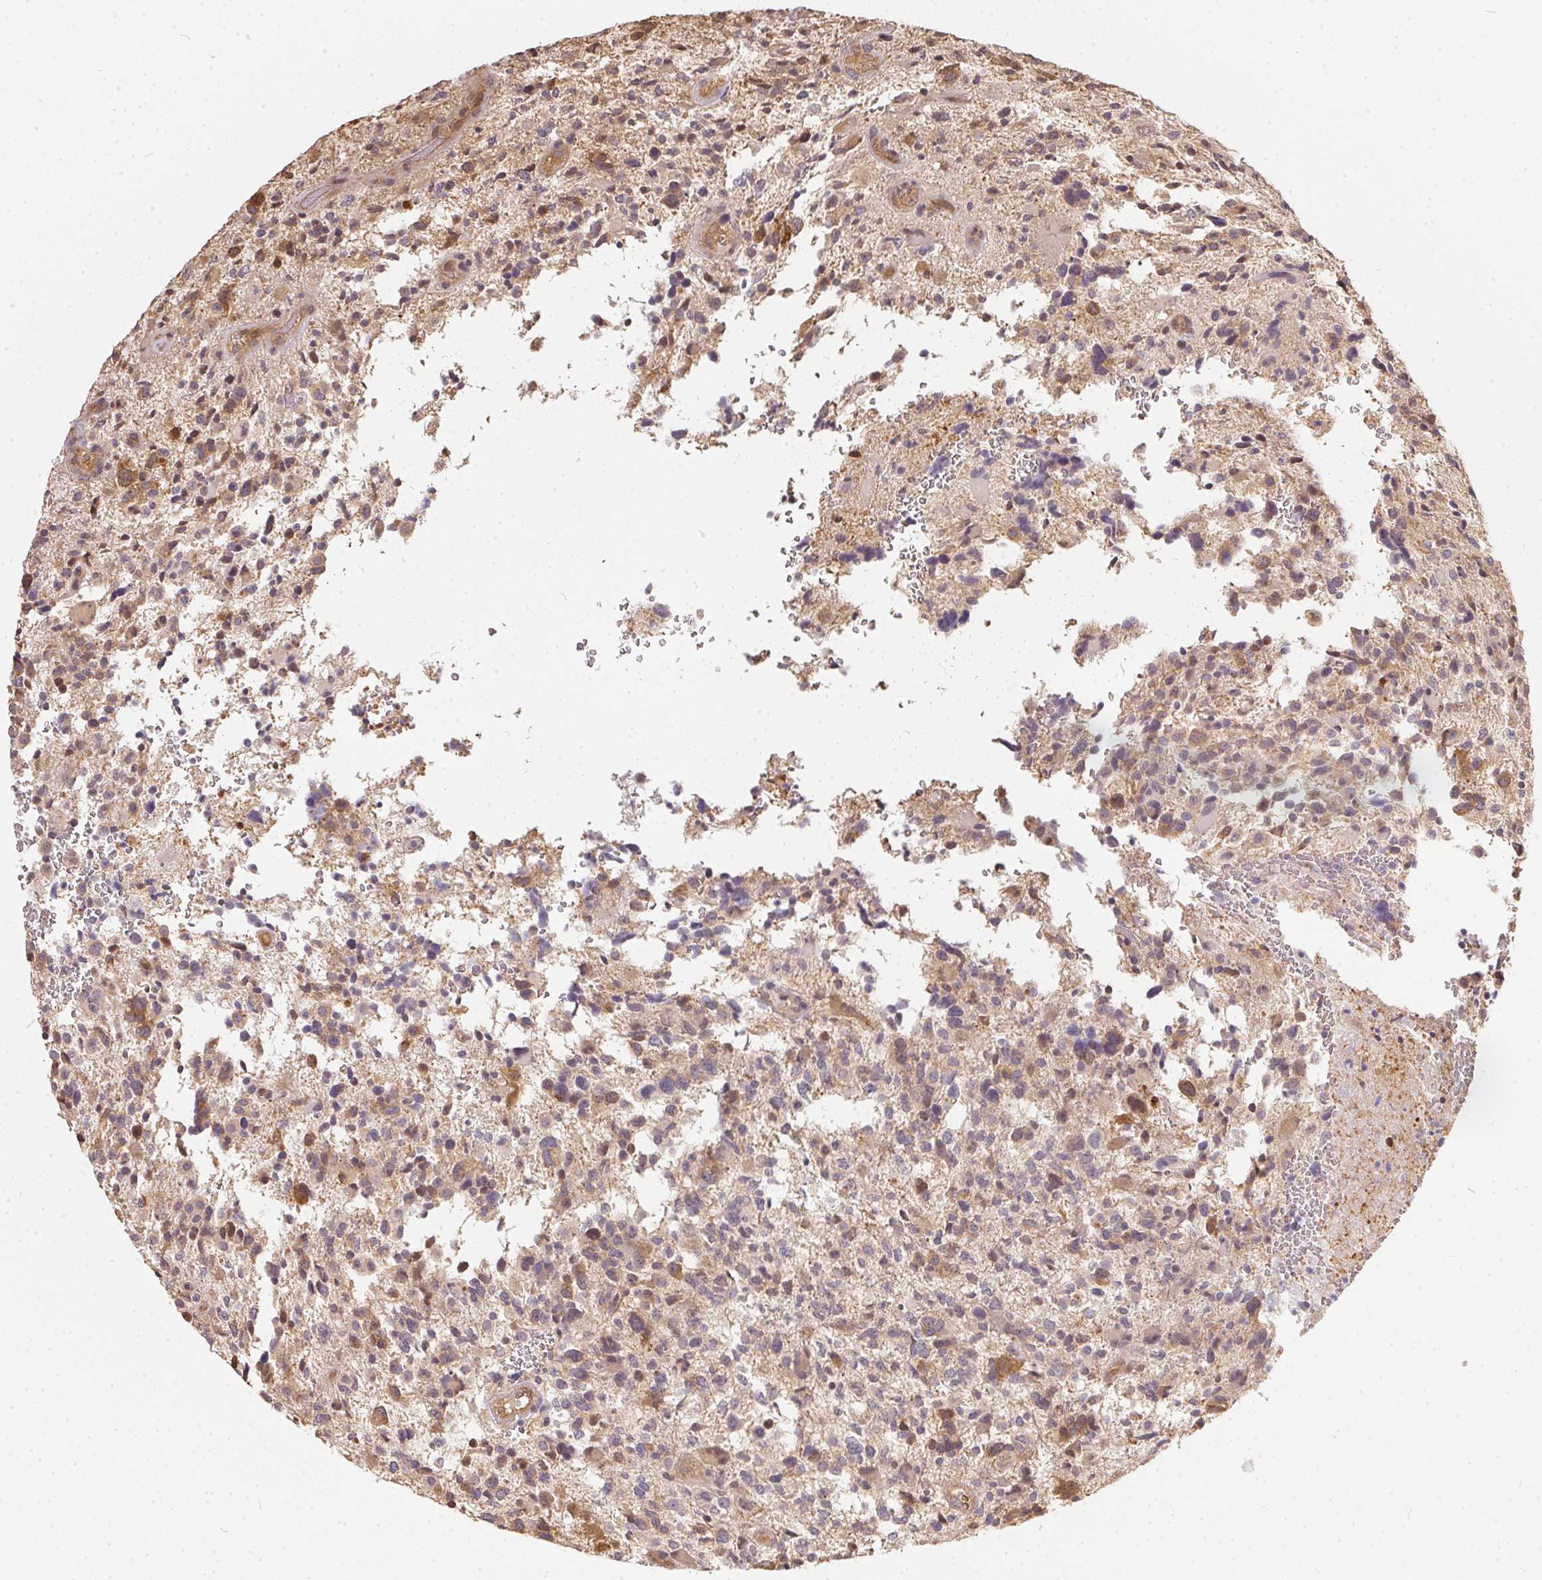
{"staining": {"intensity": "weak", "quantity": "25%-75%", "location": "cytoplasmic/membranous"}, "tissue": "glioma", "cell_type": "Tumor cells", "image_type": "cancer", "snomed": [{"axis": "morphology", "description": "Glioma, malignant, High grade"}, {"axis": "topography", "description": "Brain"}], "caption": "Immunohistochemistry of human high-grade glioma (malignant) shows low levels of weak cytoplasmic/membranous positivity in approximately 25%-75% of tumor cells.", "gene": "BLMH", "patient": {"sex": "female", "age": 71}}